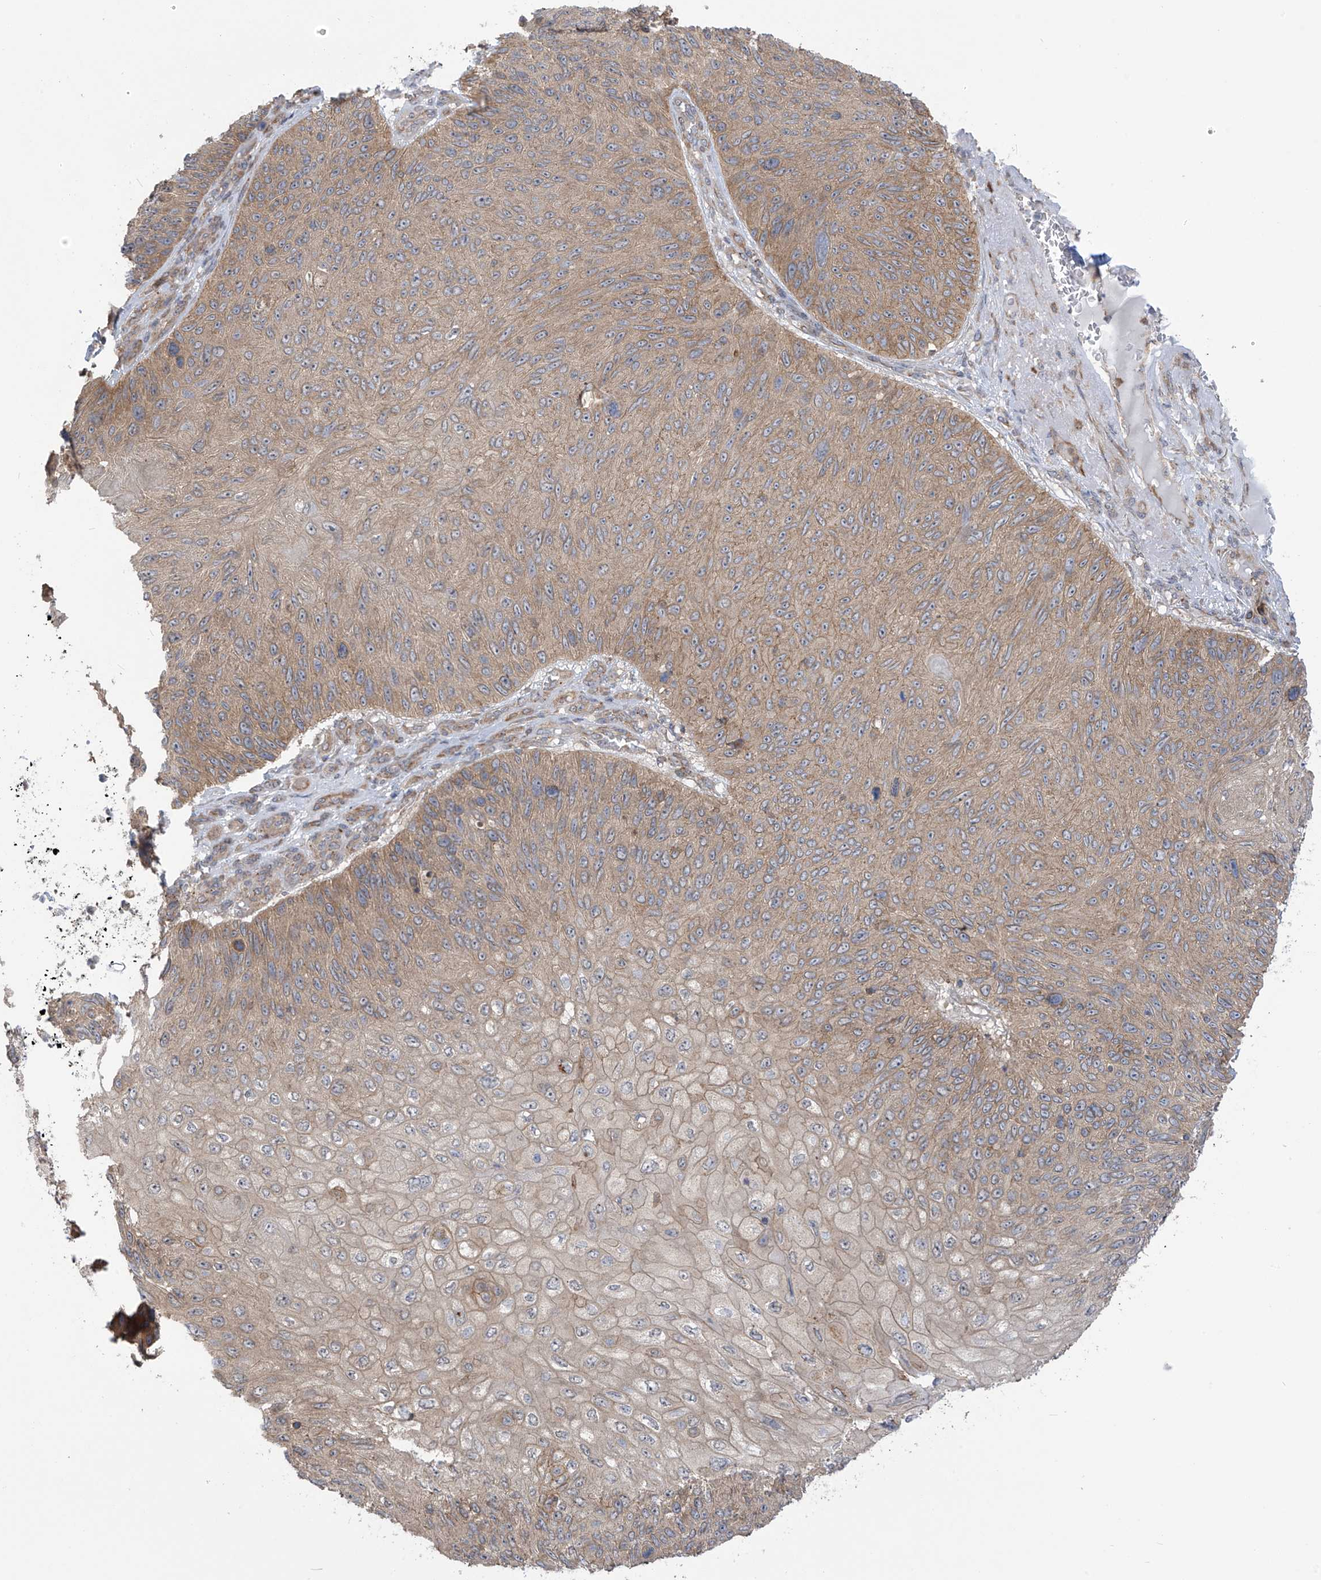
{"staining": {"intensity": "moderate", "quantity": ">75%", "location": "cytoplasmic/membranous"}, "tissue": "skin cancer", "cell_type": "Tumor cells", "image_type": "cancer", "snomed": [{"axis": "morphology", "description": "Squamous cell carcinoma, NOS"}, {"axis": "topography", "description": "Skin"}], "caption": "Tumor cells demonstrate medium levels of moderate cytoplasmic/membranous expression in about >75% of cells in skin squamous cell carcinoma. The staining was performed using DAB (3,3'-diaminobenzidine) to visualize the protein expression in brown, while the nuclei were stained in blue with hematoxylin (Magnification: 20x).", "gene": "KIAA1522", "patient": {"sex": "female", "age": 88}}